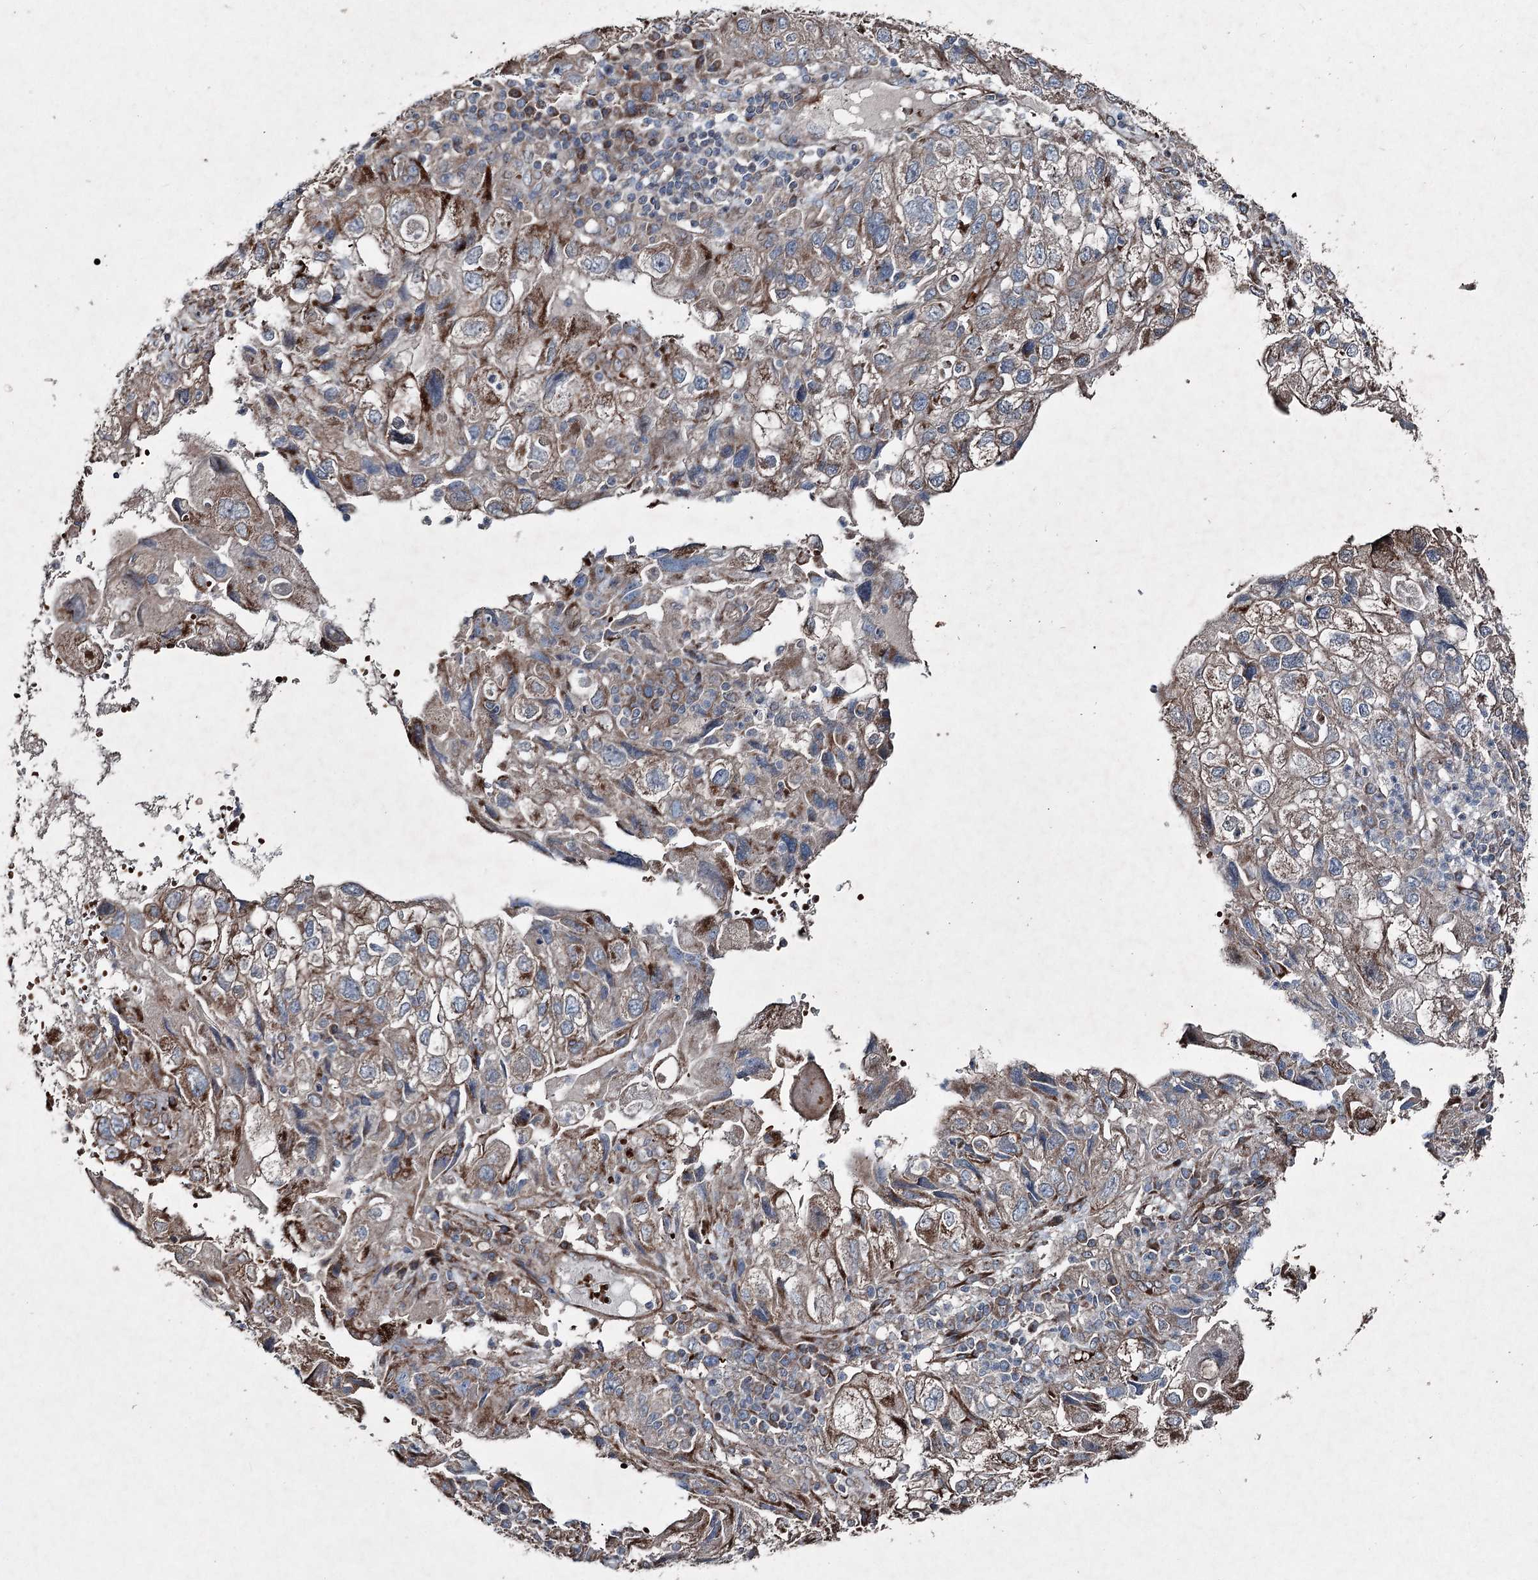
{"staining": {"intensity": "moderate", "quantity": "25%-75%", "location": "cytoplasmic/membranous"}, "tissue": "endometrial cancer", "cell_type": "Tumor cells", "image_type": "cancer", "snomed": [{"axis": "morphology", "description": "Adenocarcinoma, NOS"}, {"axis": "topography", "description": "Endometrium"}], "caption": "Immunohistochemistry of human adenocarcinoma (endometrial) demonstrates medium levels of moderate cytoplasmic/membranous staining in approximately 25%-75% of tumor cells.", "gene": "SERINC5", "patient": {"sex": "female", "age": 49}}